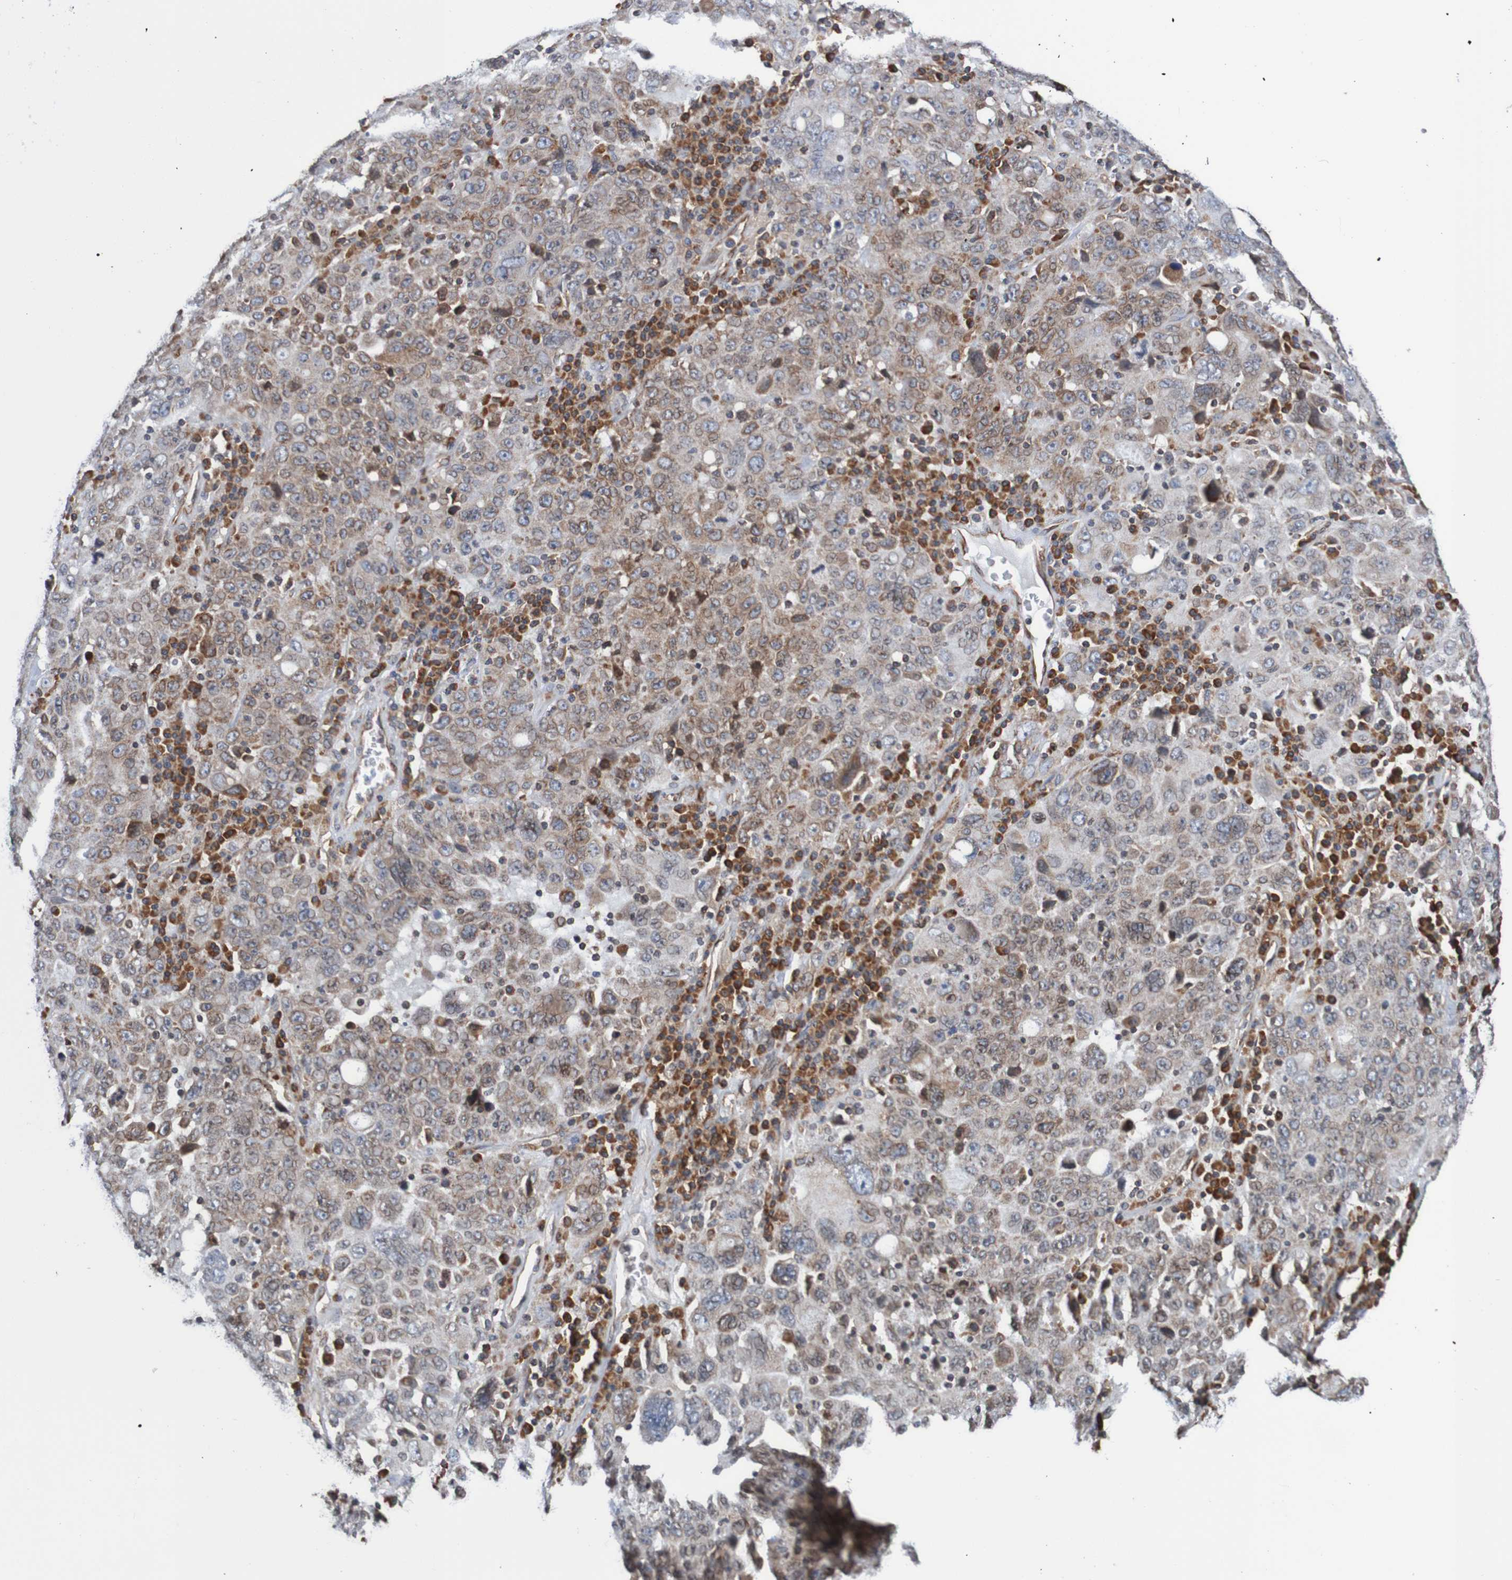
{"staining": {"intensity": "moderate", "quantity": "25%-75%", "location": "cytoplasmic/membranous"}, "tissue": "ovarian cancer", "cell_type": "Tumor cells", "image_type": "cancer", "snomed": [{"axis": "morphology", "description": "Carcinoma, endometroid"}, {"axis": "topography", "description": "Ovary"}], "caption": "Moderate cytoplasmic/membranous protein expression is identified in approximately 25%-75% of tumor cells in ovarian cancer (endometroid carcinoma). (brown staining indicates protein expression, while blue staining denotes nuclei).", "gene": "TMEM109", "patient": {"sex": "female", "age": 62}}